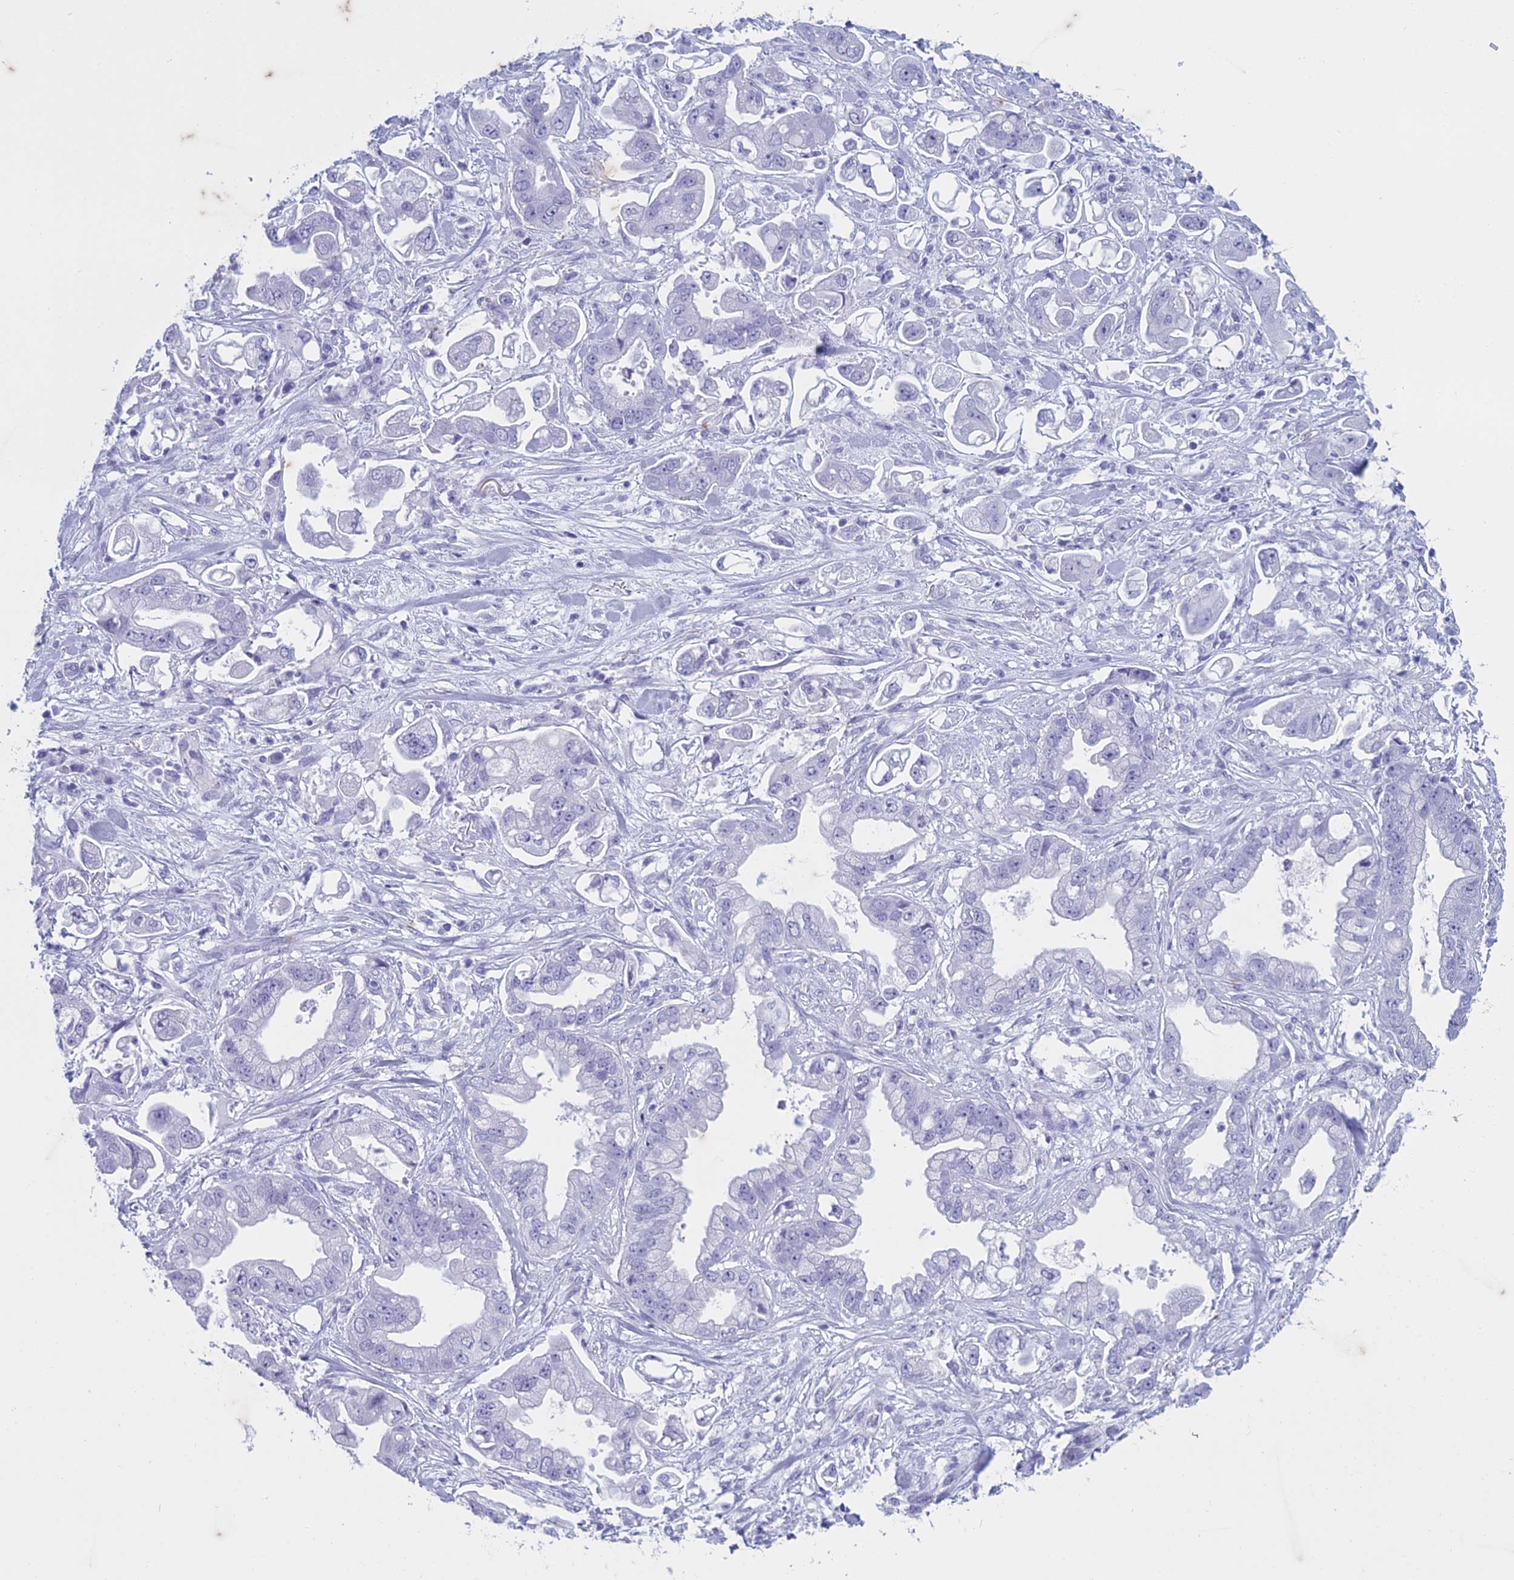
{"staining": {"intensity": "negative", "quantity": "none", "location": "none"}, "tissue": "stomach cancer", "cell_type": "Tumor cells", "image_type": "cancer", "snomed": [{"axis": "morphology", "description": "Adenocarcinoma, NOS"}, {"axis": "topography", "description": "Stomach"}], "caption": "A high-resolution image shows IHC staining of stomach cancer, which shows no significant positivity in tumor cells. (Immunohistochemistry, brightfield microscopy, high magnification).", "gene": "HMGB4", "patient": {"sex": "male", "age": 62}}